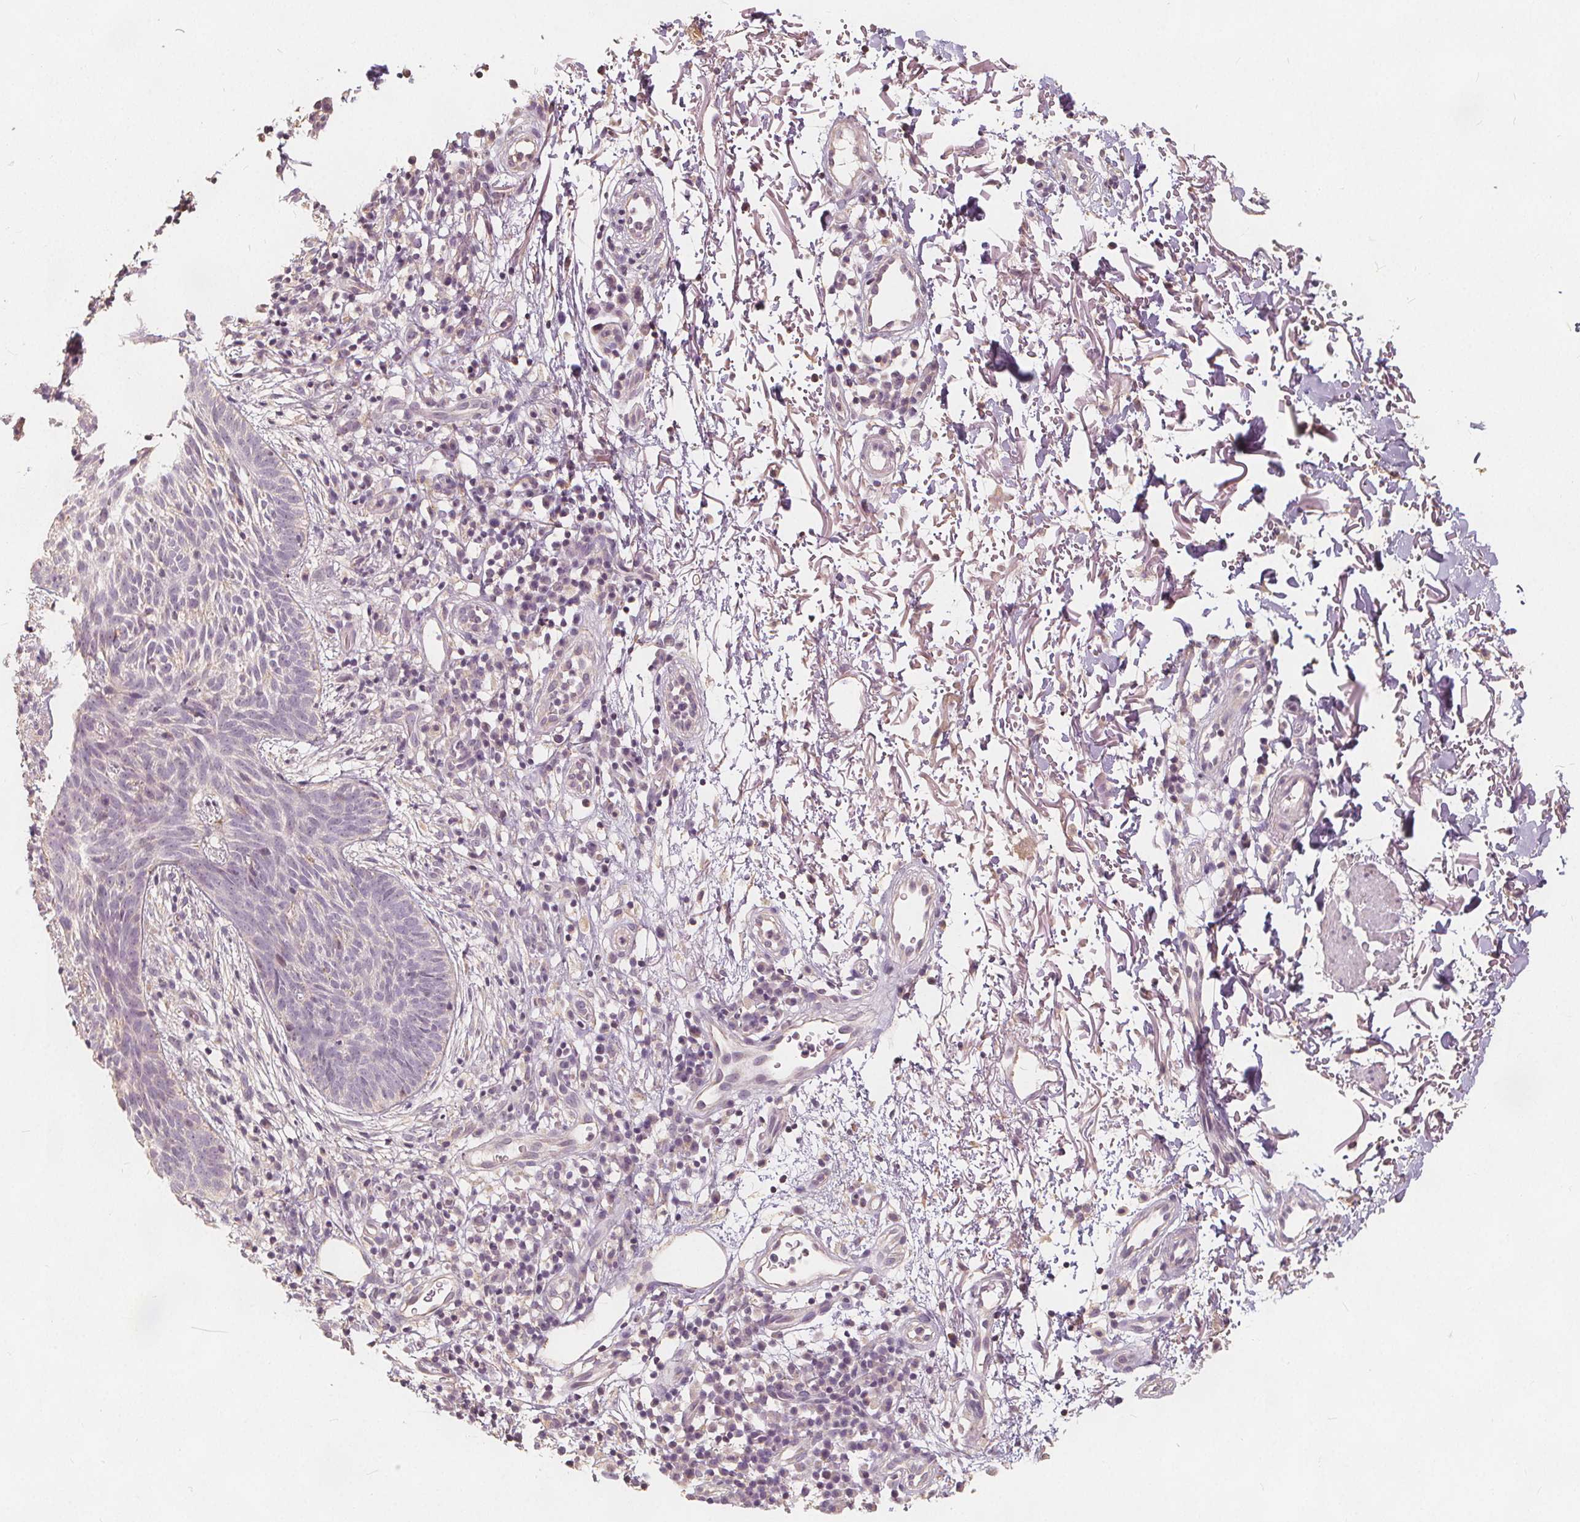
{"staining": {"intensity": "negative", "quantity": "none", "location": "none"}, "tissue": "skin cancer", "cell_type": "Tumor cells", "image_type": "cancer", "snomed": [{"axis": "morphology", "description": "Normal tissue, NOS"}, {"axis": "morphology", "description": "Basal cell carcinoma"}, {"axis": "topography", "description": "Skin"}], "caption": "High power microscopy micrograph of an immunohistochemistry (IHC) image of skin cancer (basal cell carcinoma), revealing no significant expression in tumor cells.", "gene": "DRC3", "patient": {"sex": "male", "age": 68}}